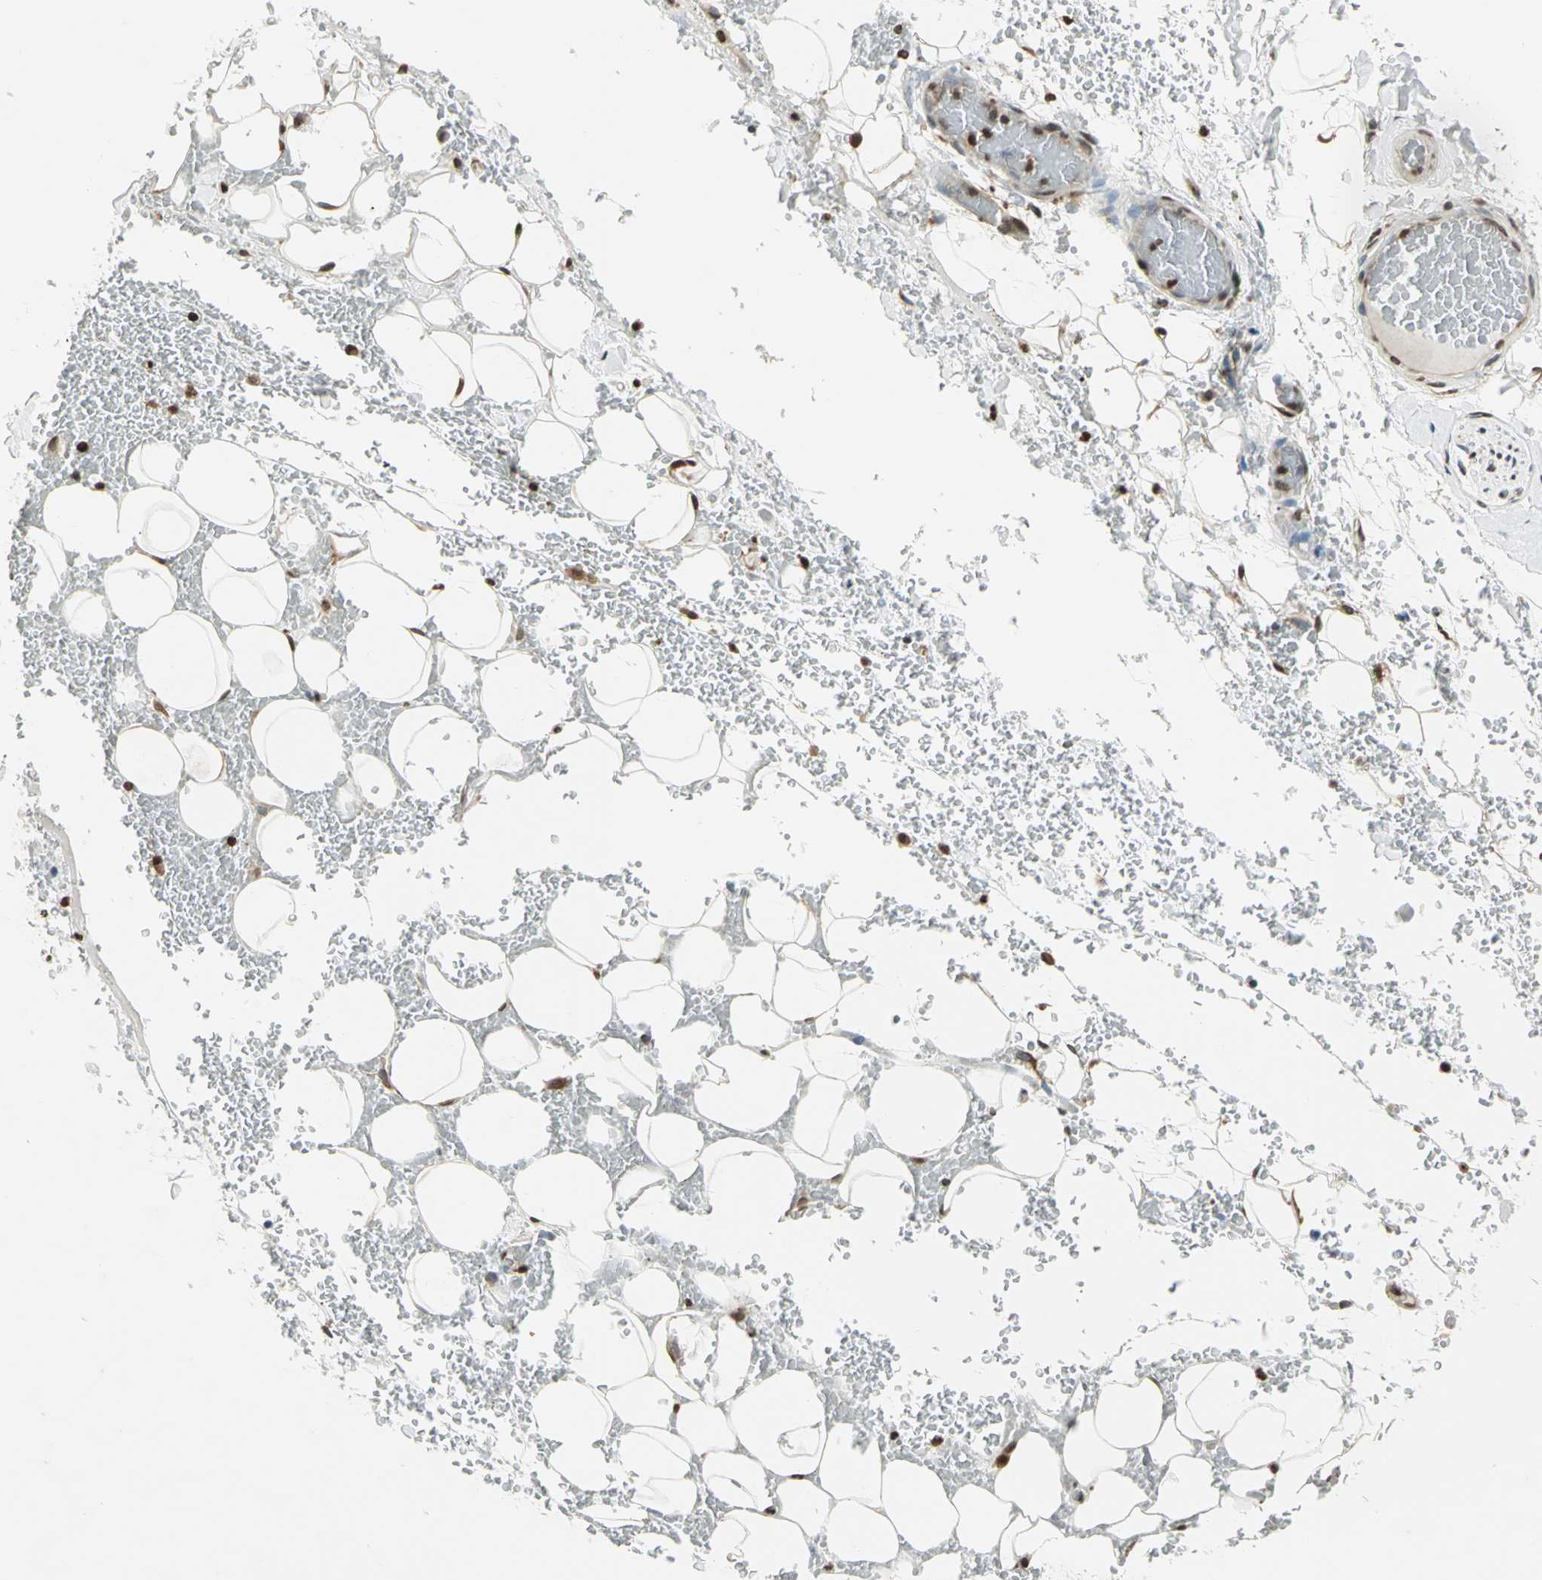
{"staining": {"intensity": "moderate", "quantity": ">75%", "location": "cytoplasmic/membranous,nuclear"}, "tissue": "adipose tissue", "cell_type": "Adipocytes", "image_type": "normal", "snomed": [{"axis": "morphology", "description": "Normal tissue, NOS"}, {"axis": "morphology", "description": "Inflammation, NOS"}, {"axis": "topography", "description": "Breast"}], "caption": "A micrograph of adipose tissue stained for a protein shows moderate cytoplasmic/membranous,nuclear brown staining in adipocytes.", "gene": "LGALS3", "patient": {"sex": "female", "age": 65}}